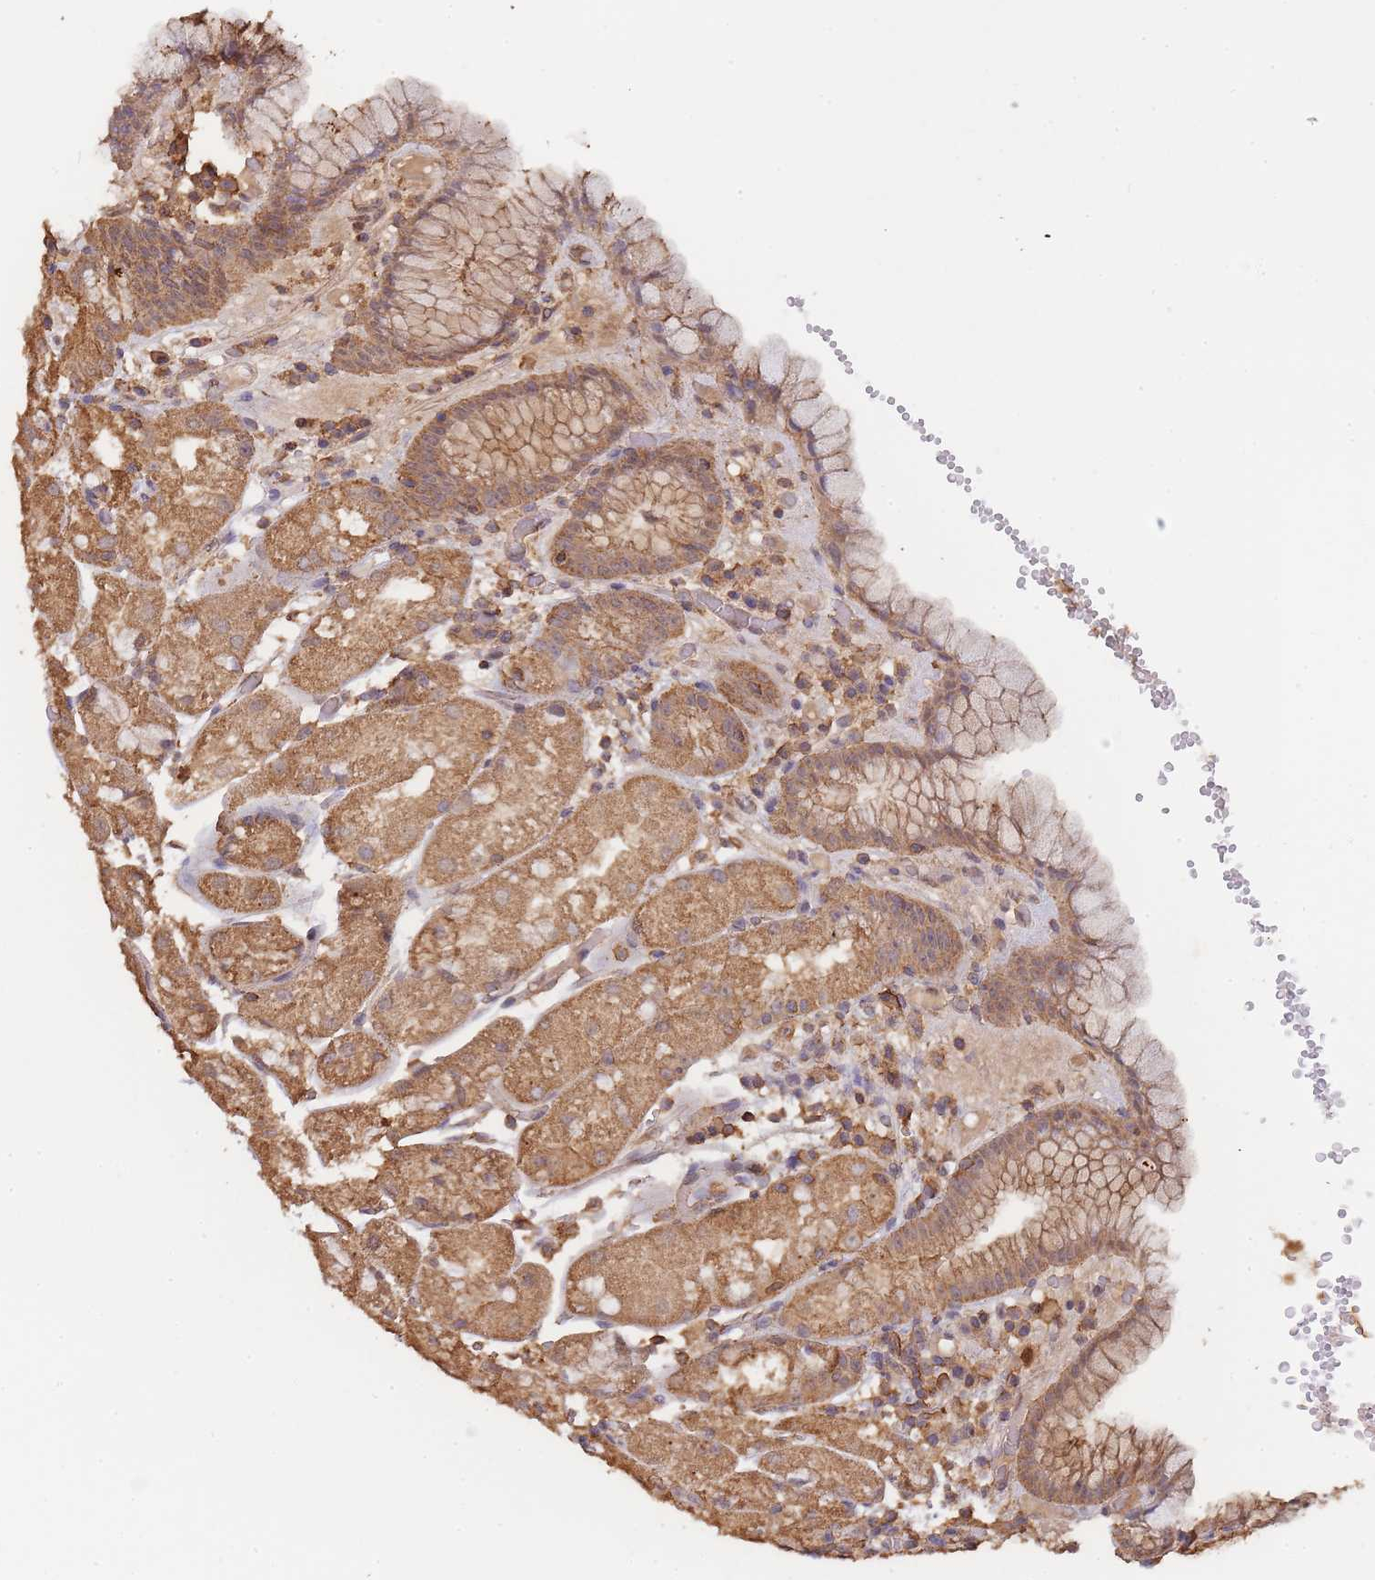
{"staining": {"intensity": "moderate", "quantity": ">75%", "location": "cytoplasmic/membranous"}, "tissue": "stomach", "cell_type": "Glandular cells", "image_type": "normal", "snomed": [{"axis": "morphology", "description": "Normal tissue, NOS"}, {"axis": "topography", "description": "Stomach, upper"}], "caption": "A brown stain labels moderate cytoplasmic/membranous positivity of a protein in glandular cells of unremarkable human stomach.", "gene": "METRN", "patient": {"sex": "male", "age": 52}}